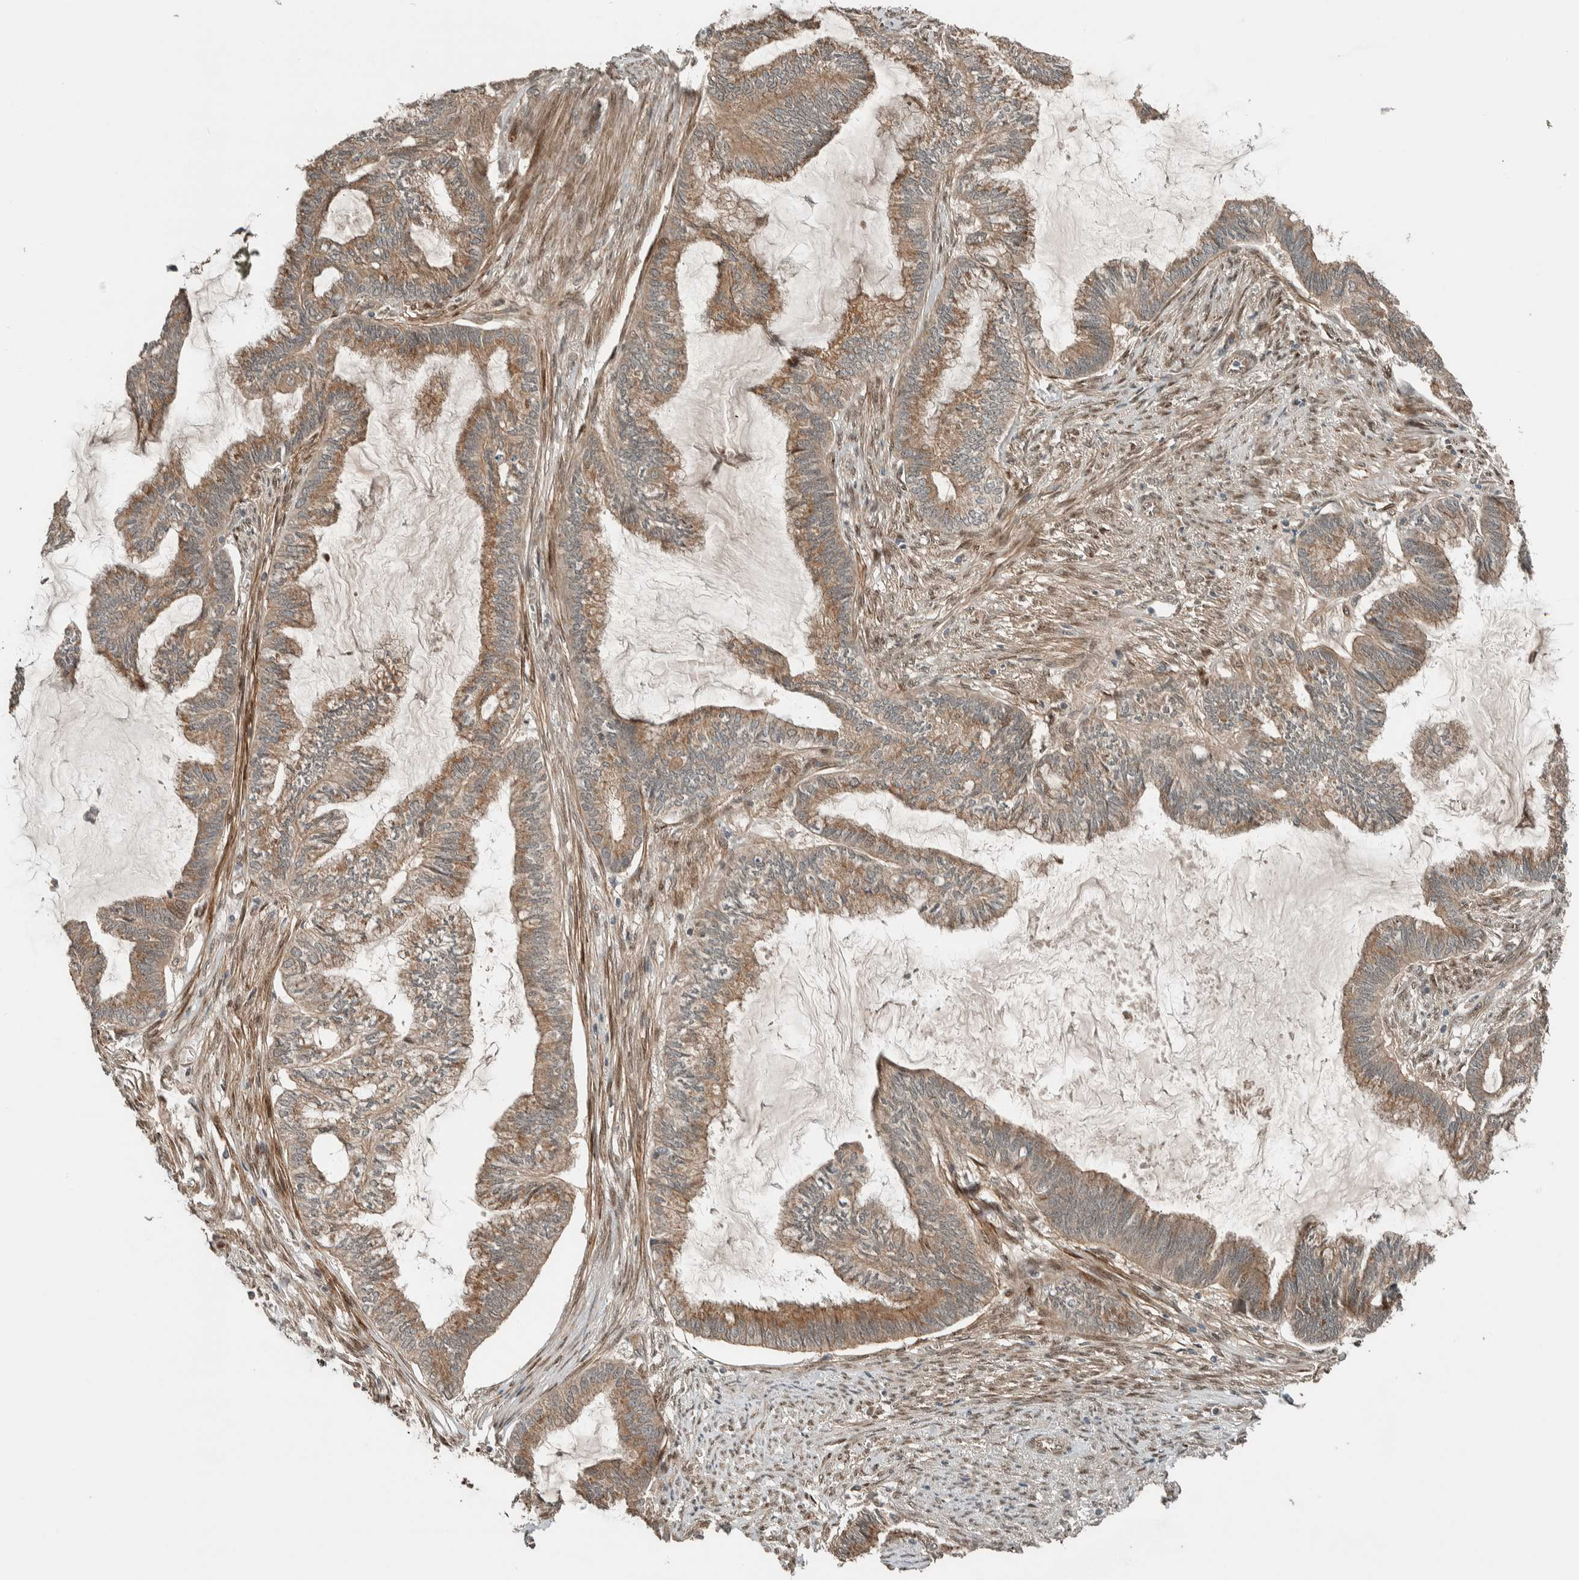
{"staining": {"intensity": "moderate", "quantity": ">75%", "location": "cytoplasmic/membranous"}, "tissue": "endometrial cancer", "cell_type": "Tumor cells", "image_type": "cancer", "snomed": [{"axis": "morphology", "description": "Adenocarcinoma, NOS"}, {"axis": "topography", "description": "Endometrium"}], "caption": "This is an image of immunohistochemistry (IHC) staining of endometrial cancer (adenocarcinoma), which shows moderate positivity in the cytoplasmic/membranous of tumor cells.", "gene": "STXBP4", "patient": {"sex": "female", "age": 86}}